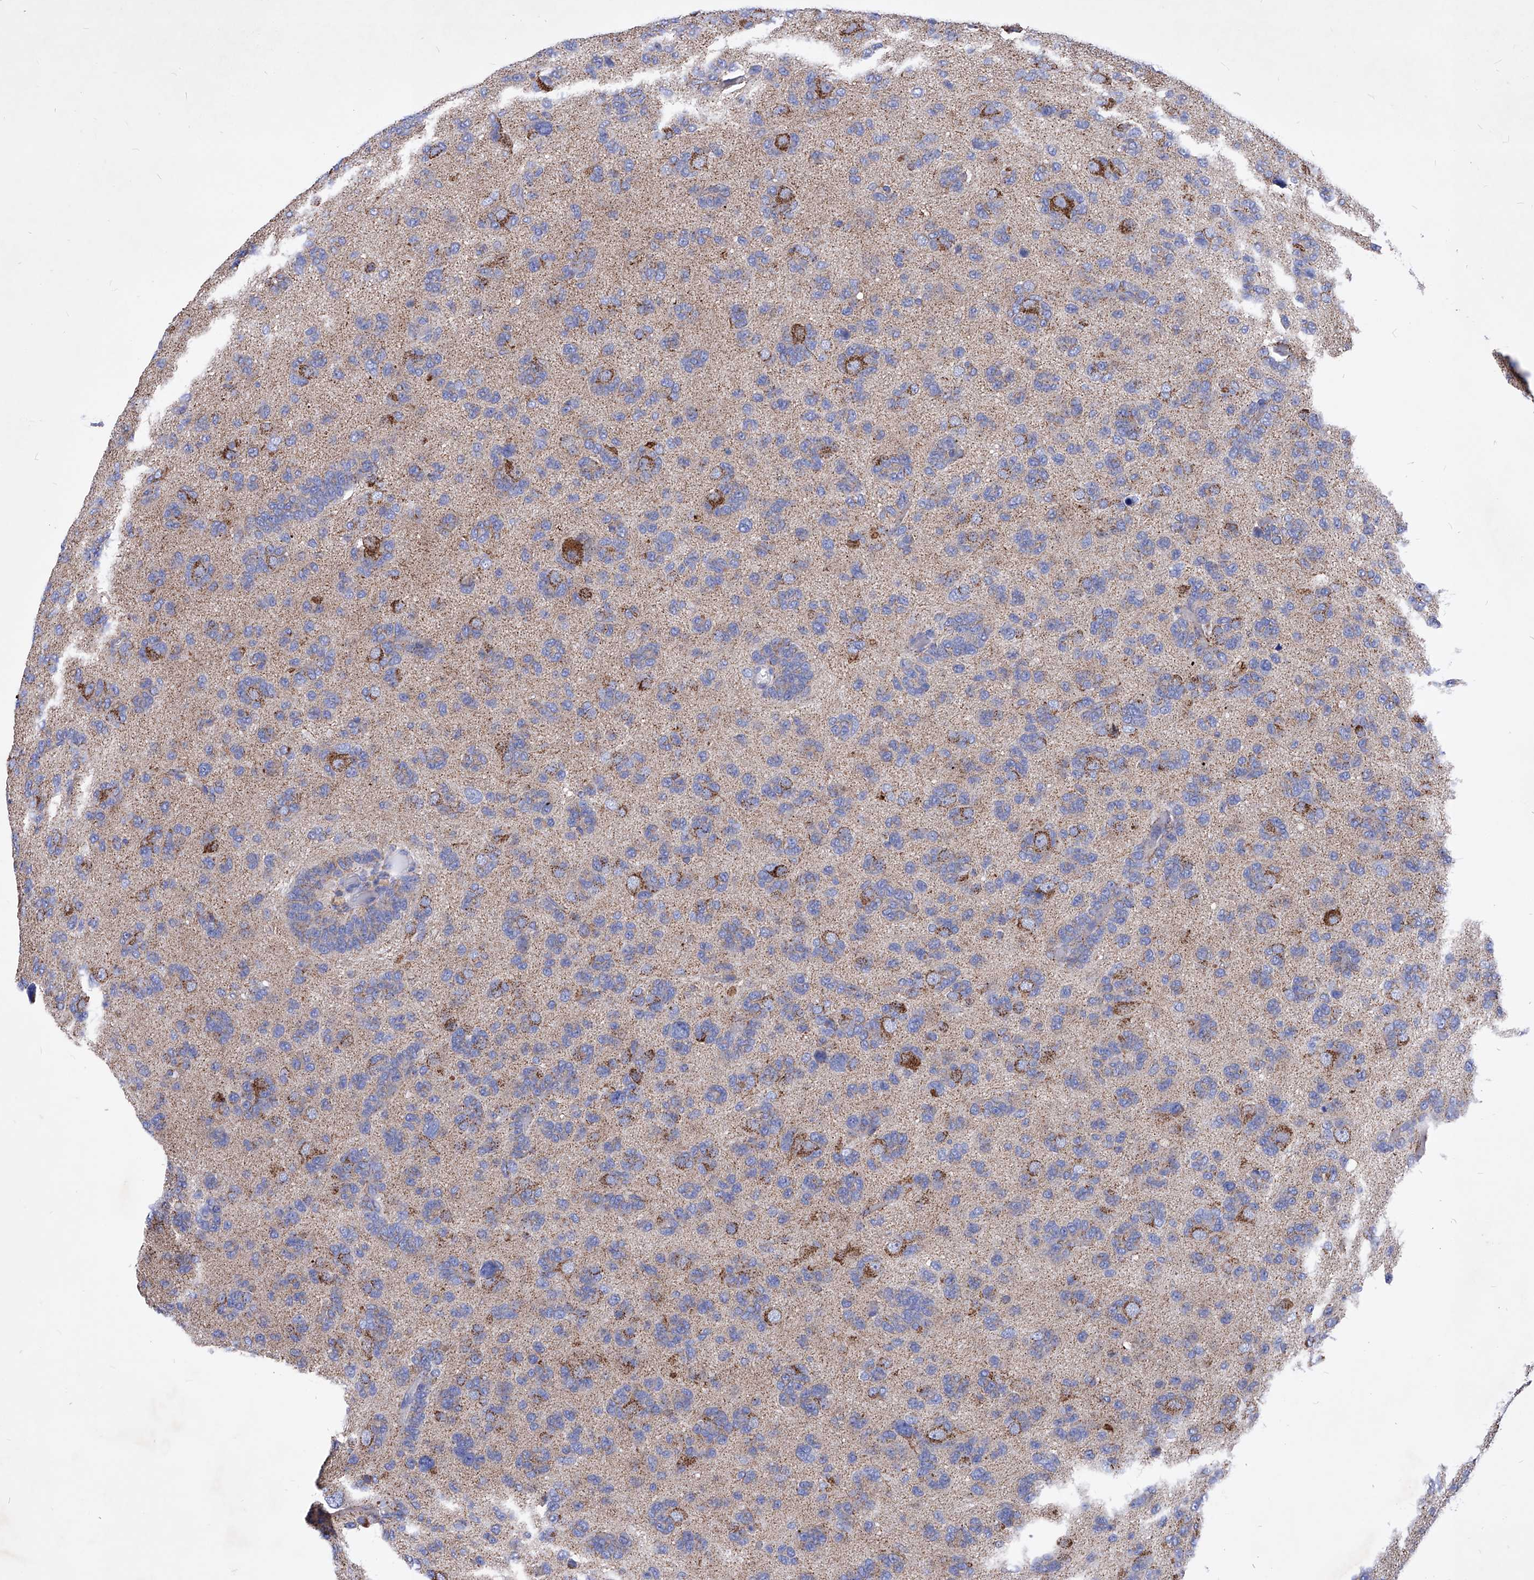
{"staining": {"intensity": "negative", "quantity": "none", "location": "none"}, "tissue": "glioma", "cell_type": "Tumor cells", "image_type": "cancer", "snomed": [{"axis": "morphology", "description": "Glioma, malignant, High grade"}, {"axis": "topography", "description": "Brain"}], "caption": "Glioma was stained to show a protein in brown. There is no significant expression in tumor cells.", "gene": "HRNR", "patient": {"sex": "female", "age": 59}}